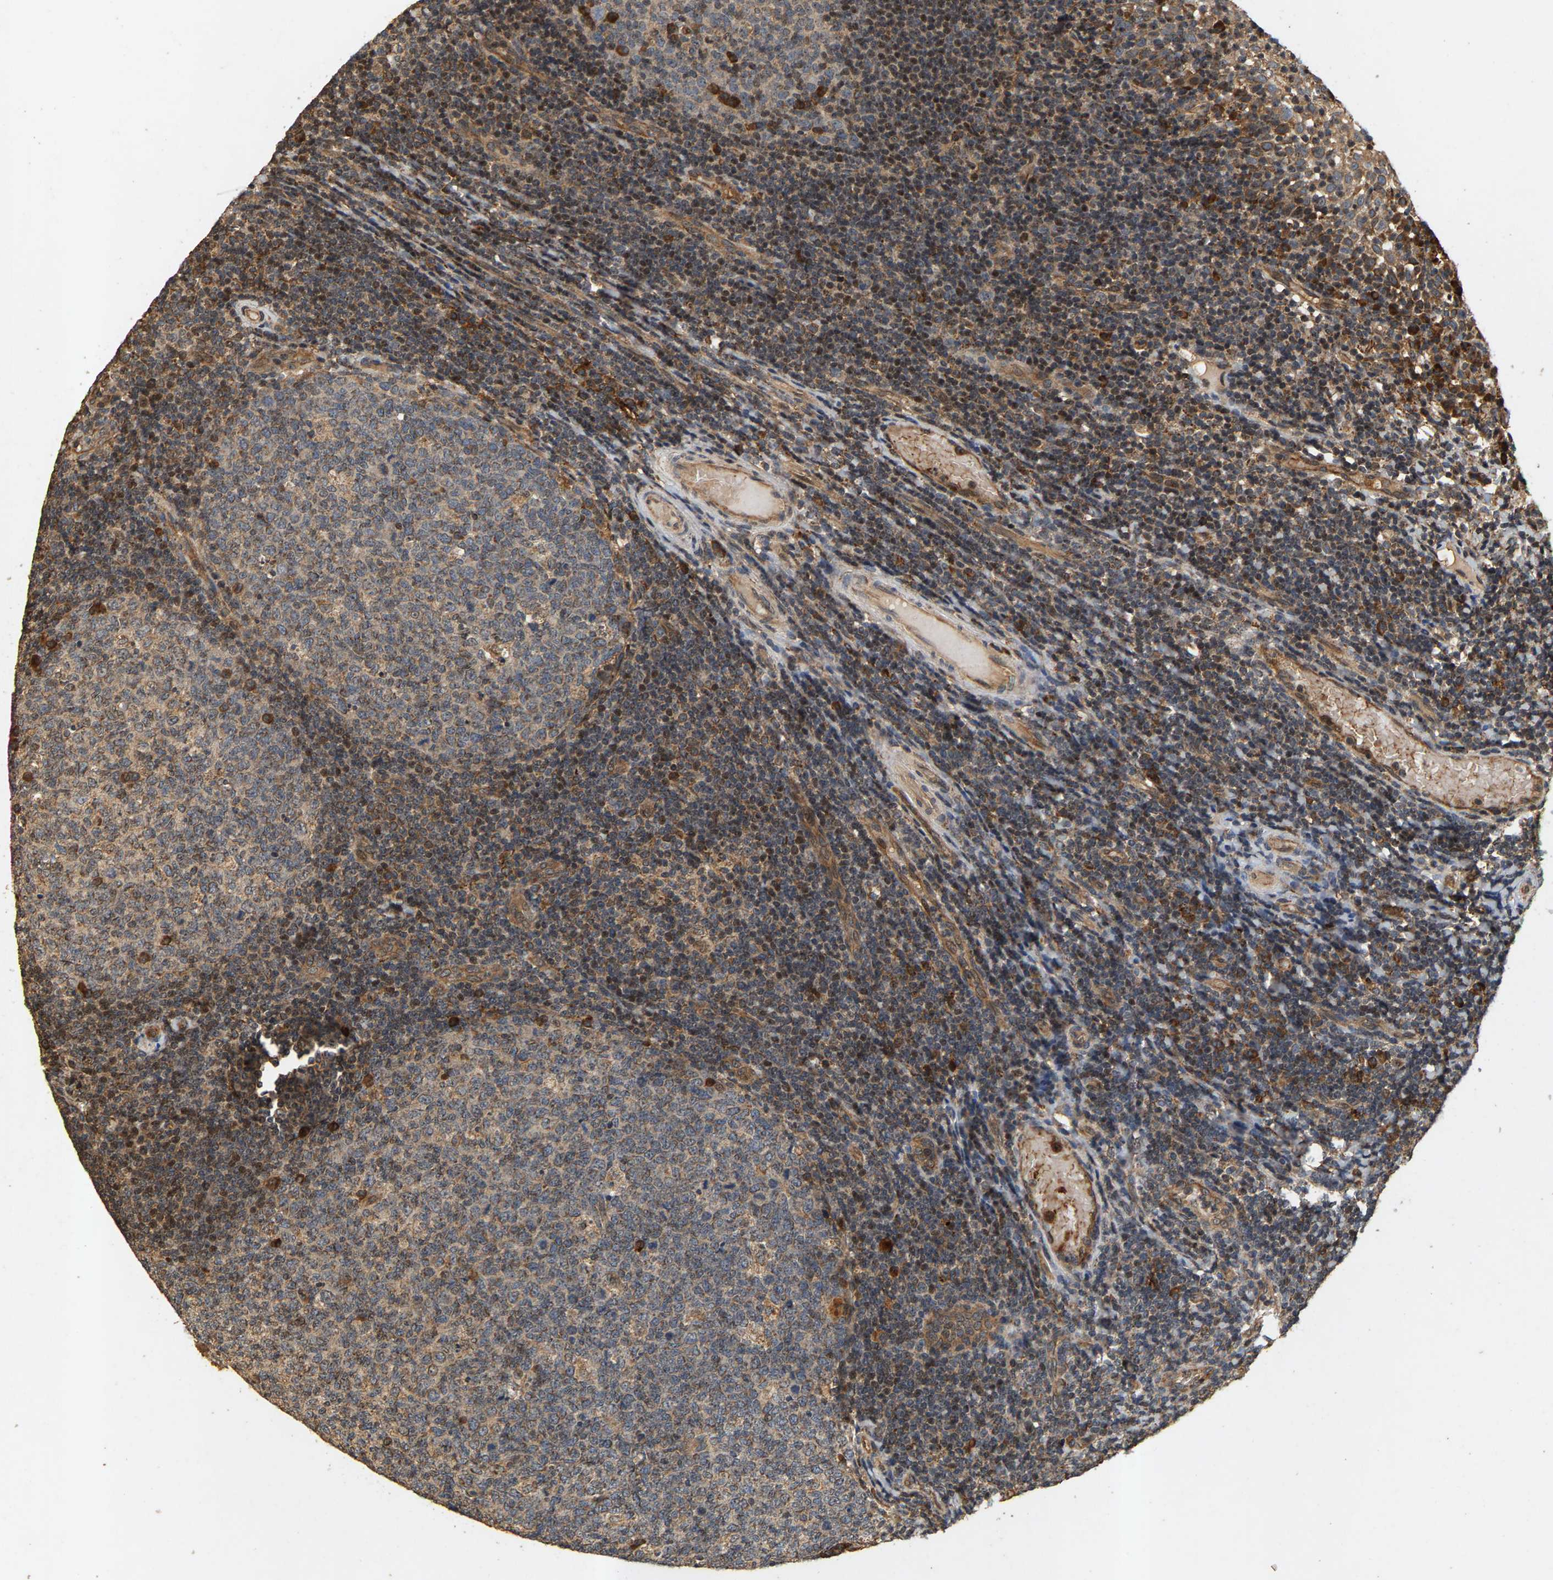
{"staining": {"intensity": "weak", "quantity": ">75%", "location": "cytoplasmic/membranous"}, "tissue": "tonsil", "cell_type": "Germinal center cells", "image_type": "normal", "snomed": [{"axis": "morphology", "description": "Normal tissue, NOS"}, {"axis": "topography", "description": "Tonsil"}], "caption": "Weak cytoplasmic/membranous positivity for a protein is seen in approximately >75% of germinal center cells of unremarkable tonsil using immunohistochemistry (IHC).", "gene": "CIDEC", "patient": {"sex": "female", "age": 19}}